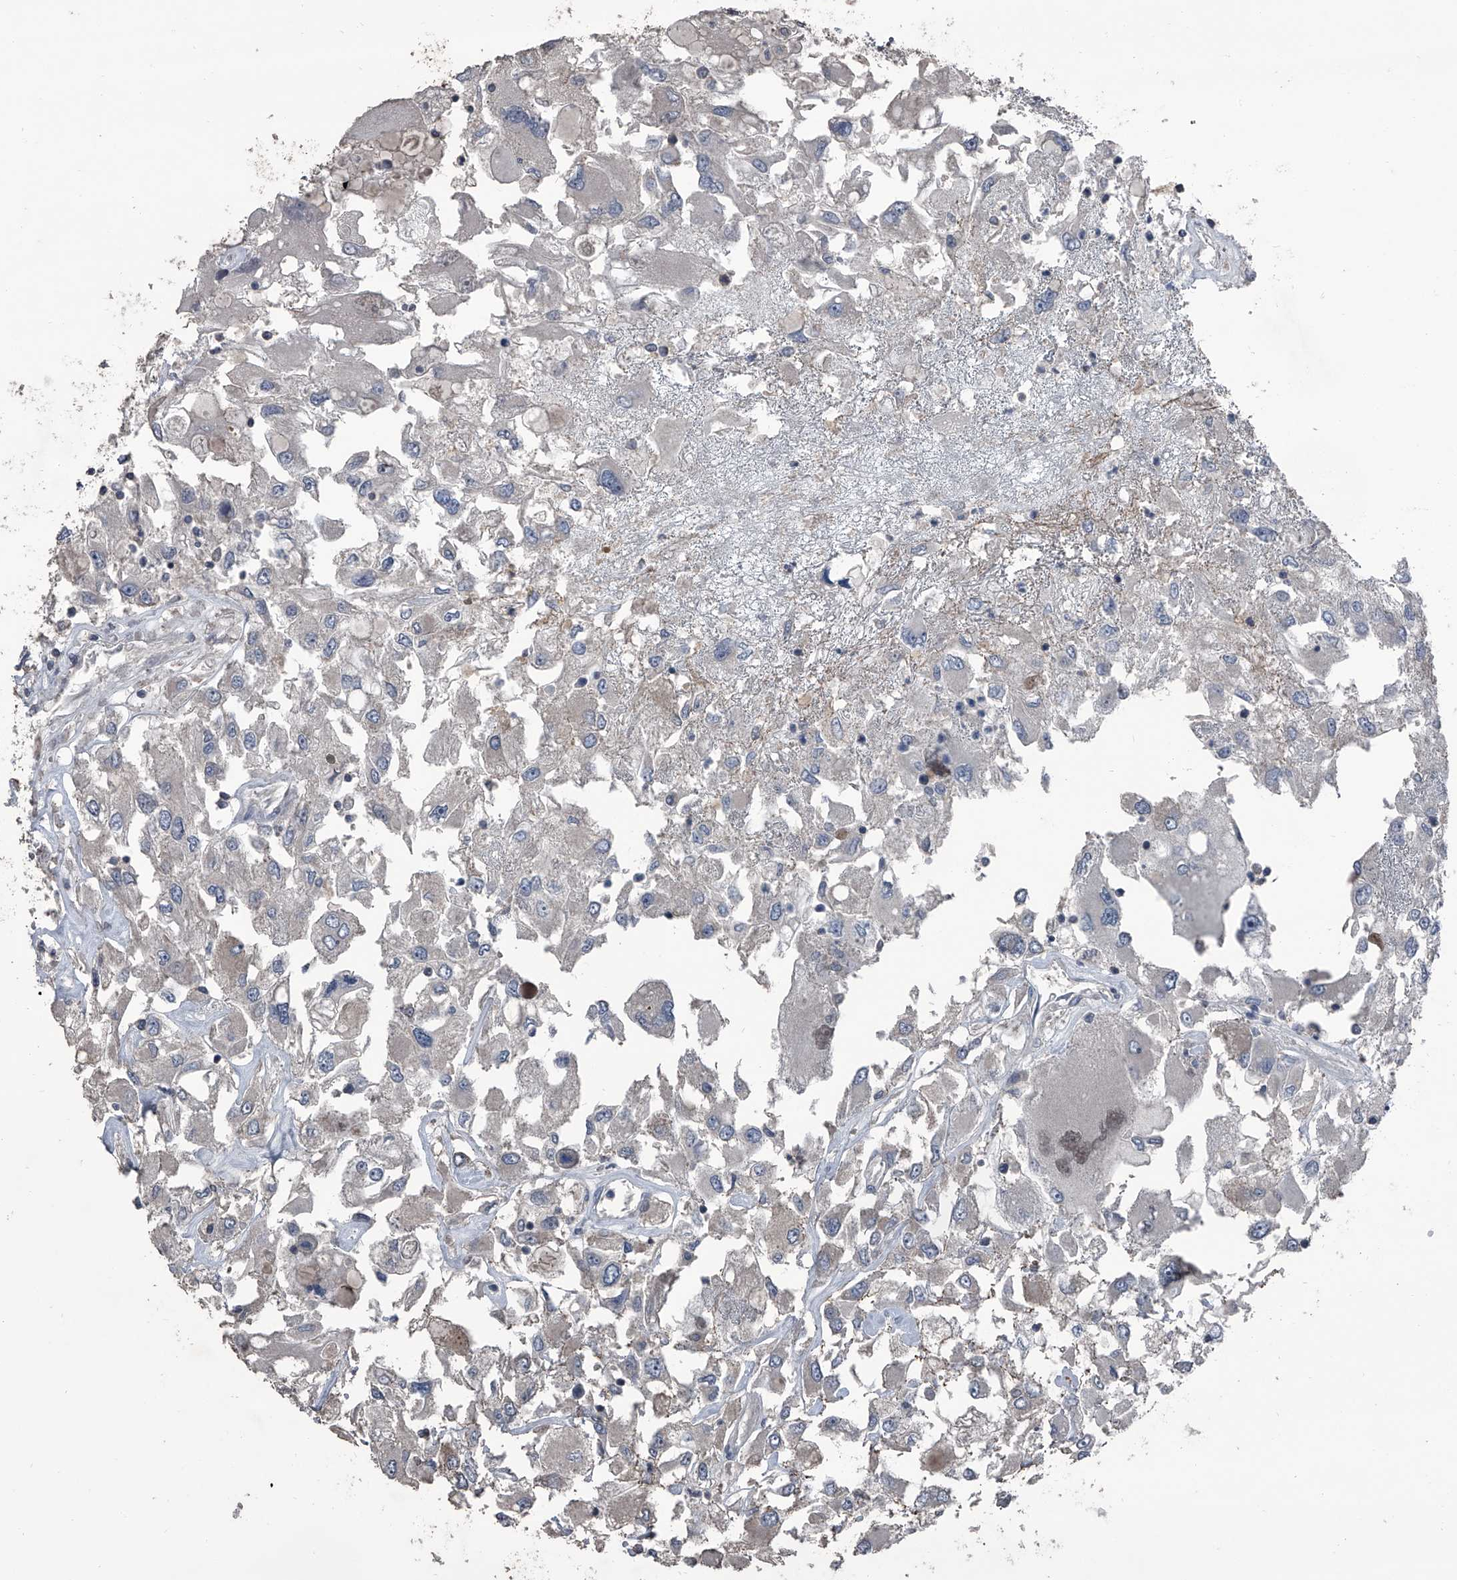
{"staining": {"intensity": "negative", "quantity": "none", "location": "none"}, "tissue": "renal cancer", "cell_type": "Tumor cells", "image_type": "cancer", "snomed": [{"axis": "morphology", "description": "Adenocarcinoma, NOS"}, {"axis": "topography", "description": "Kidney"}], "caption": "DAB (3,3'-diaminobenzidine) immunohistochemical staining of renal cancer reveals no significant expression in tumor cells.", "gene": "OARD1", "patient": {"sex": "female", "age": 52}}